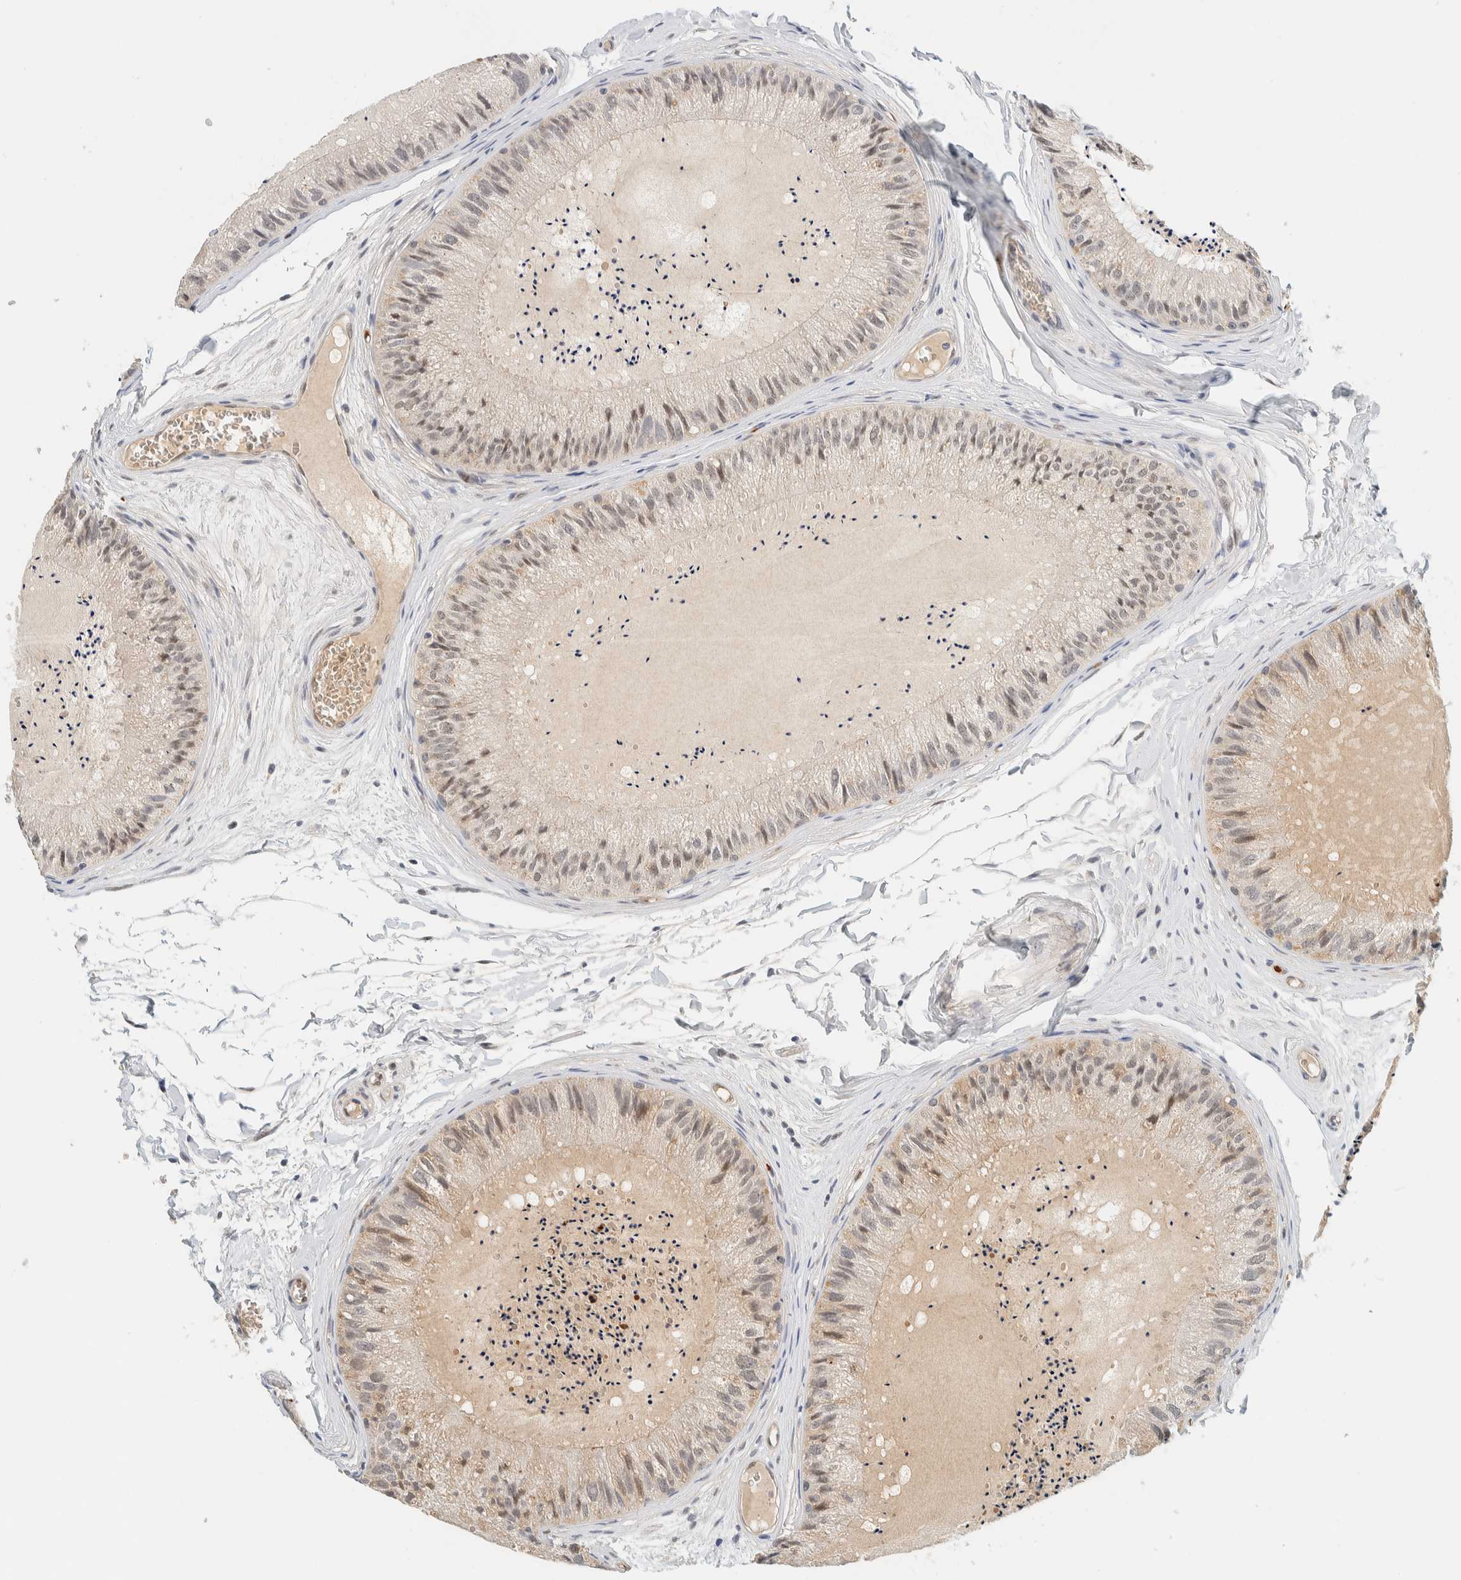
{"staining": {"intensity": "weak", "quantity": ">75%", "location": "cytoplasmic/membranous,nuclear"}, "tissue": "epididymis", "cell_type": "Glandular cells", "image_type": "normal", "snomed": [{"axis": "morphology", "description": "Normal tissue, NOS"}, {"axis": "topography", "description": "Epididymis"}], "caption": "Benign epididymis displays weak cytoplasmic/membranous,nuclear staining in approximately >75% of glandular cells, visualized by immunohistochemistry. Ihc stains the protein in brown and the nuclei are stained blue.", "gene": "TSTD2", "patient": {"sex": "male", "age": 31}}